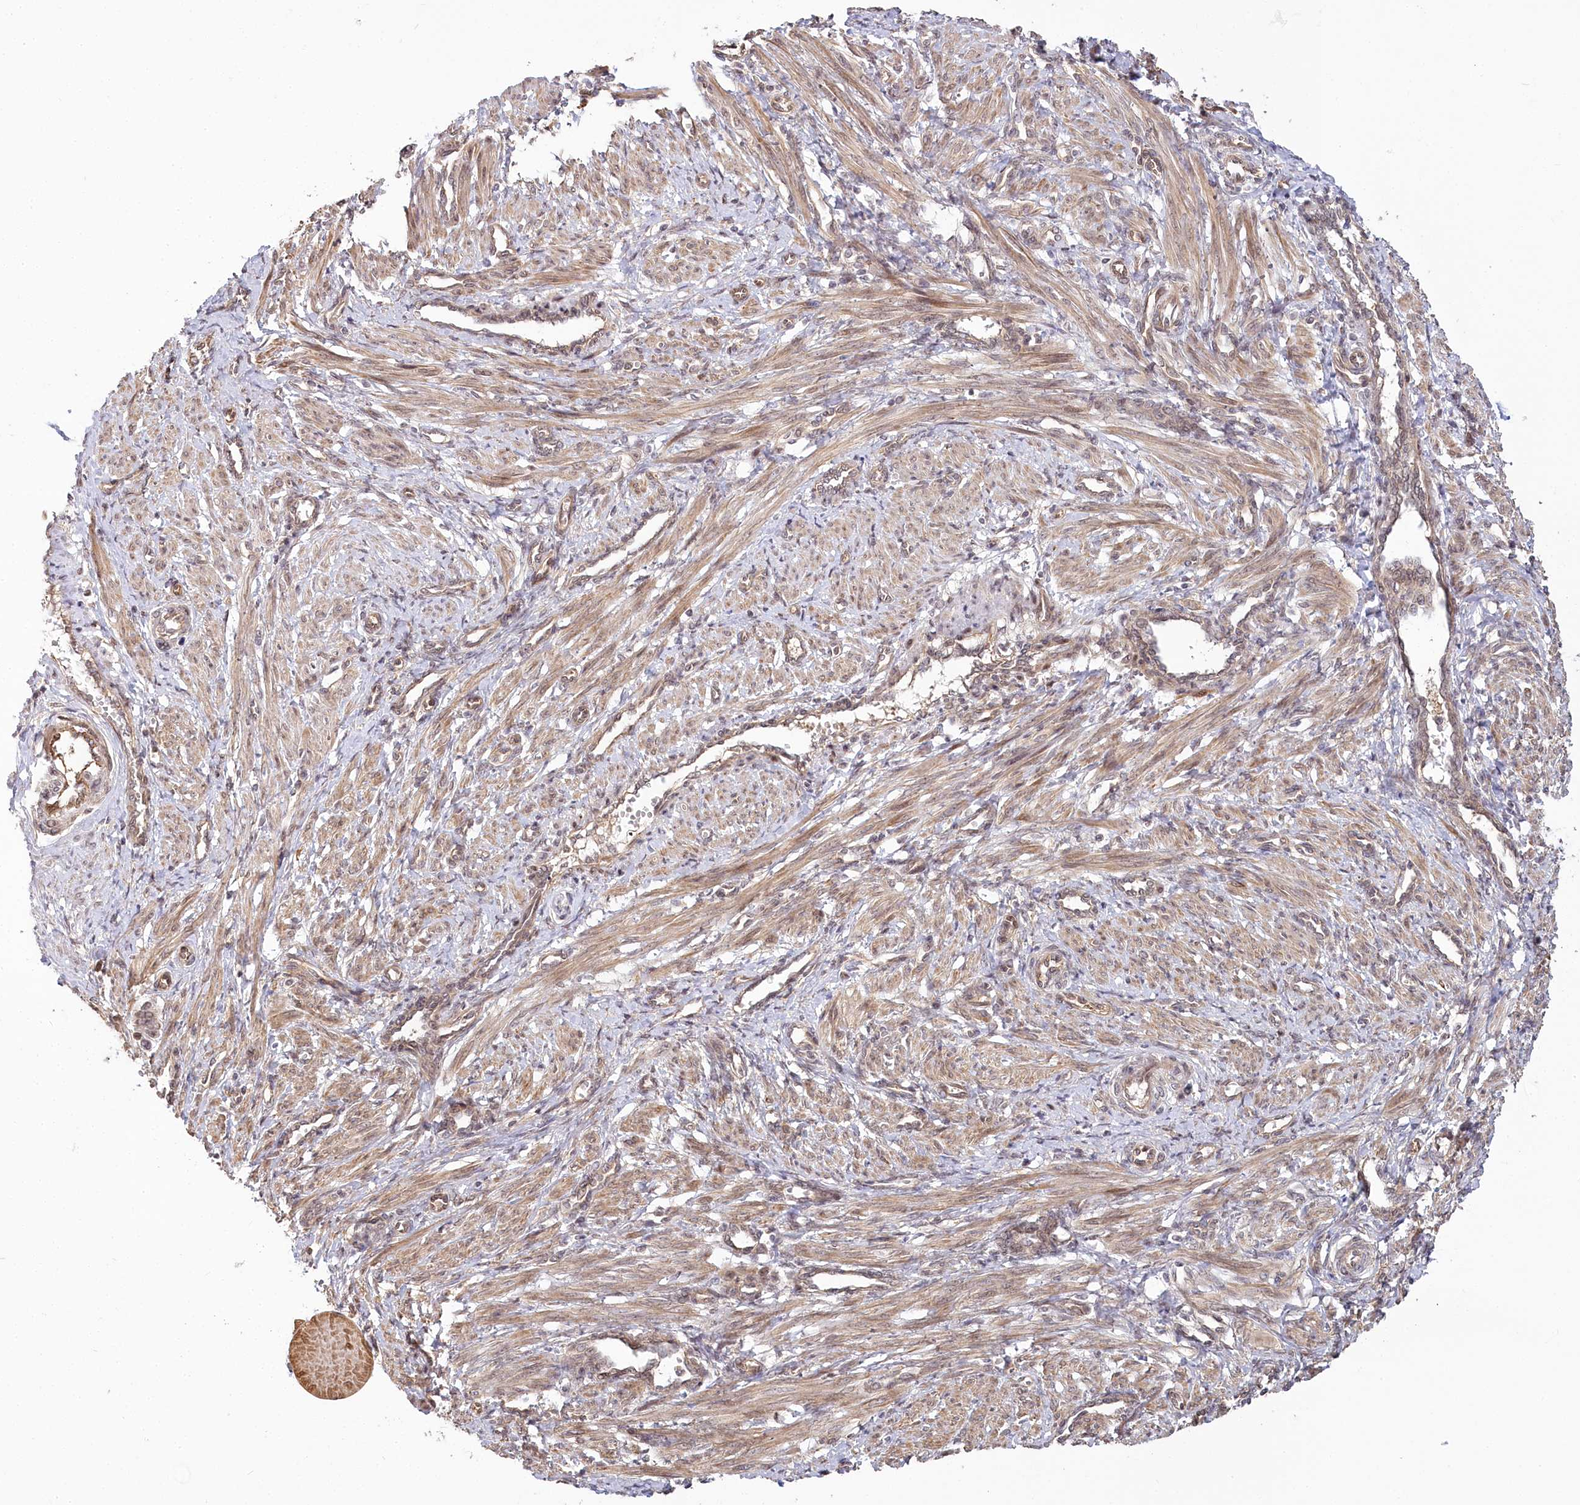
{"staining": {"intensity": "moderate", "quantity": ">75%", "location": "cytoplasmic/membranous,nuclear"}, "tissue": "smooth muscle", "cell_type": "Smooth muscle cells", "image_type": "normal", "snomed": [{"axis": "morphology", "description": "Normal tissue, NOS"}, {"axis": "topography", "description": "Endometrium"}], "caption": "Smooth muscle stained for a protein (brown) demonstrates moderate cytoplasmic/membranous,nuclear positive staining in about >75% of smooth muscle cells.", "gene": "CEP70", "patient": {"sex": "female", "age": 33}}